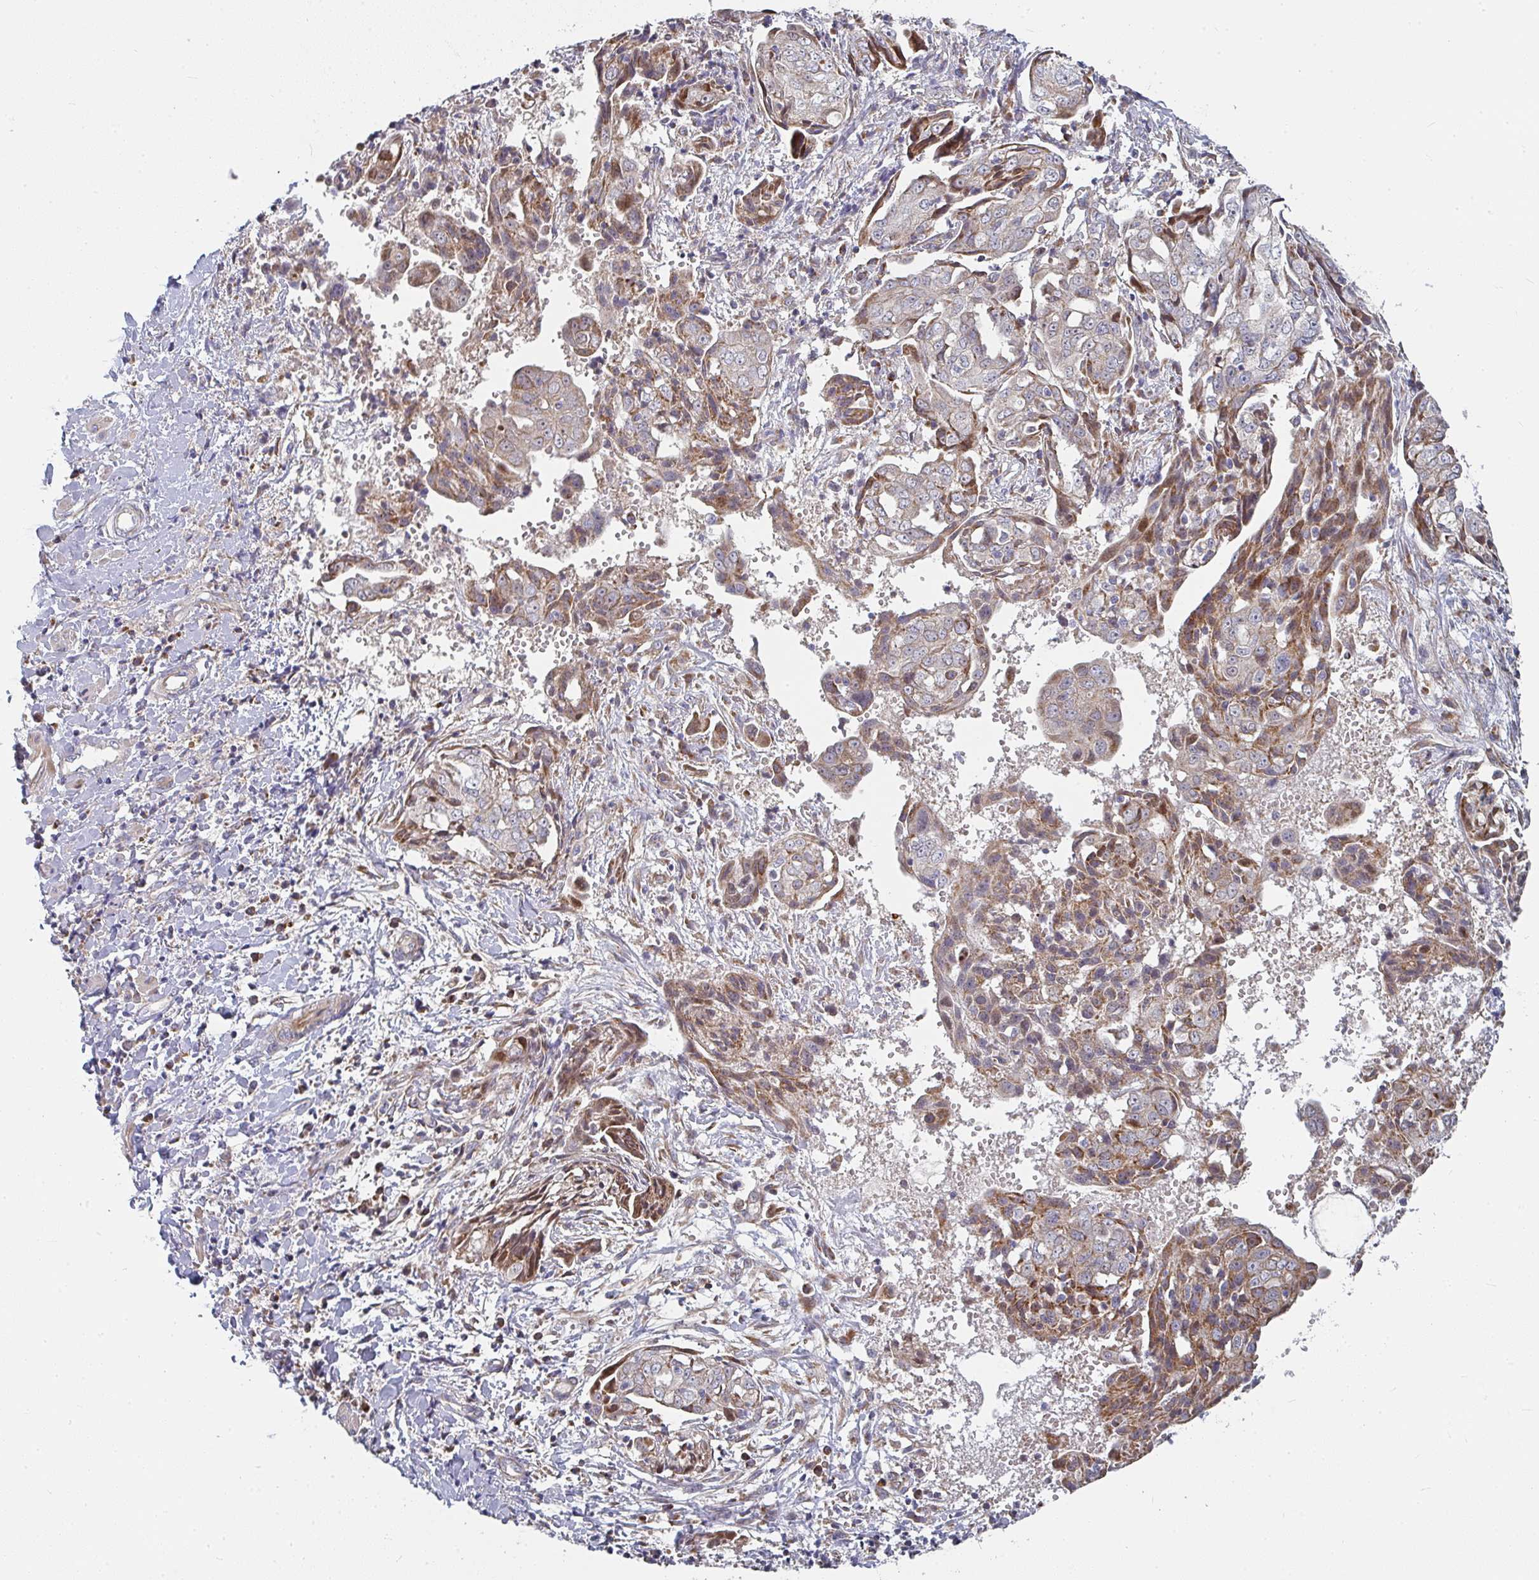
{"staining": {"intensity": "moderate", "quantity": "25%-75%", "location": "cytoplasmic/membranous"}, "tissue": "ovarian cancer", "cell_type": "Tumor cells", "image_type": "cancer", "snomed": [{"axis": "morphology", "description": "Carcinoma, endometroid"}, {"axis": "topography", "description": "Ovary"}], "caption": "Ovarian endometroid carcinoma was stained to show a protein in brown. There is medium levels of moderate cytoplasmic/membranous positivity in about 25%-75% of tumor cells.", "gene": "RHEBL1", "patient": {"sex": "female", "age": 70}}